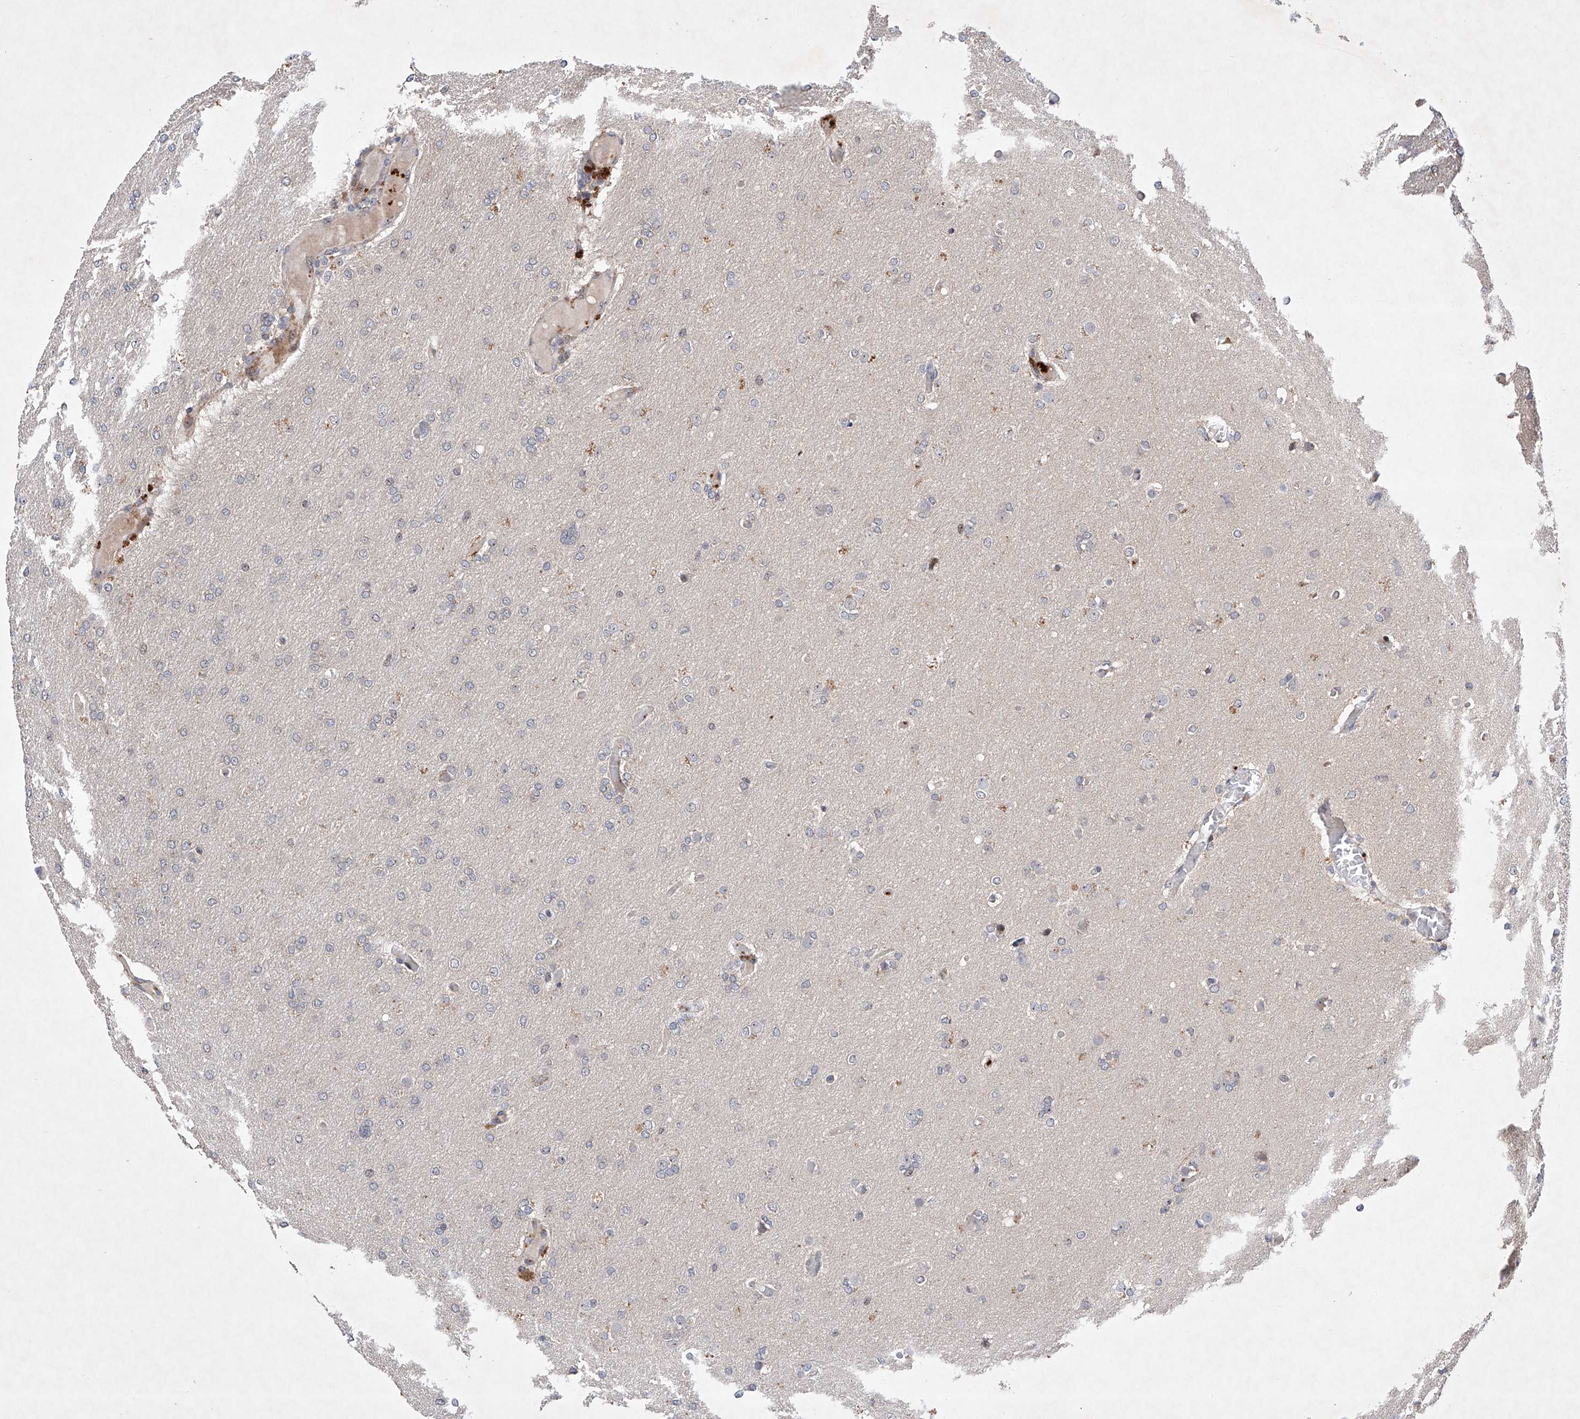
{"staining": {"intensity": "negative", "quantity": "none", "location": "none"}, "tissue": "glioma", "cell_type": "Tumor cells", "image_type": "cancer", "snomed": [{"axis": "morphology", "description": "Glioma, malignant, High grade"}, {"axis": "topography", "description": "Cerebral cortex"}], "caption": "Protein analysis of glioma shows no significant positivity in tumor cells.", "gene": "AFG1L", "patient": {"sex": "female", "age": 36}}